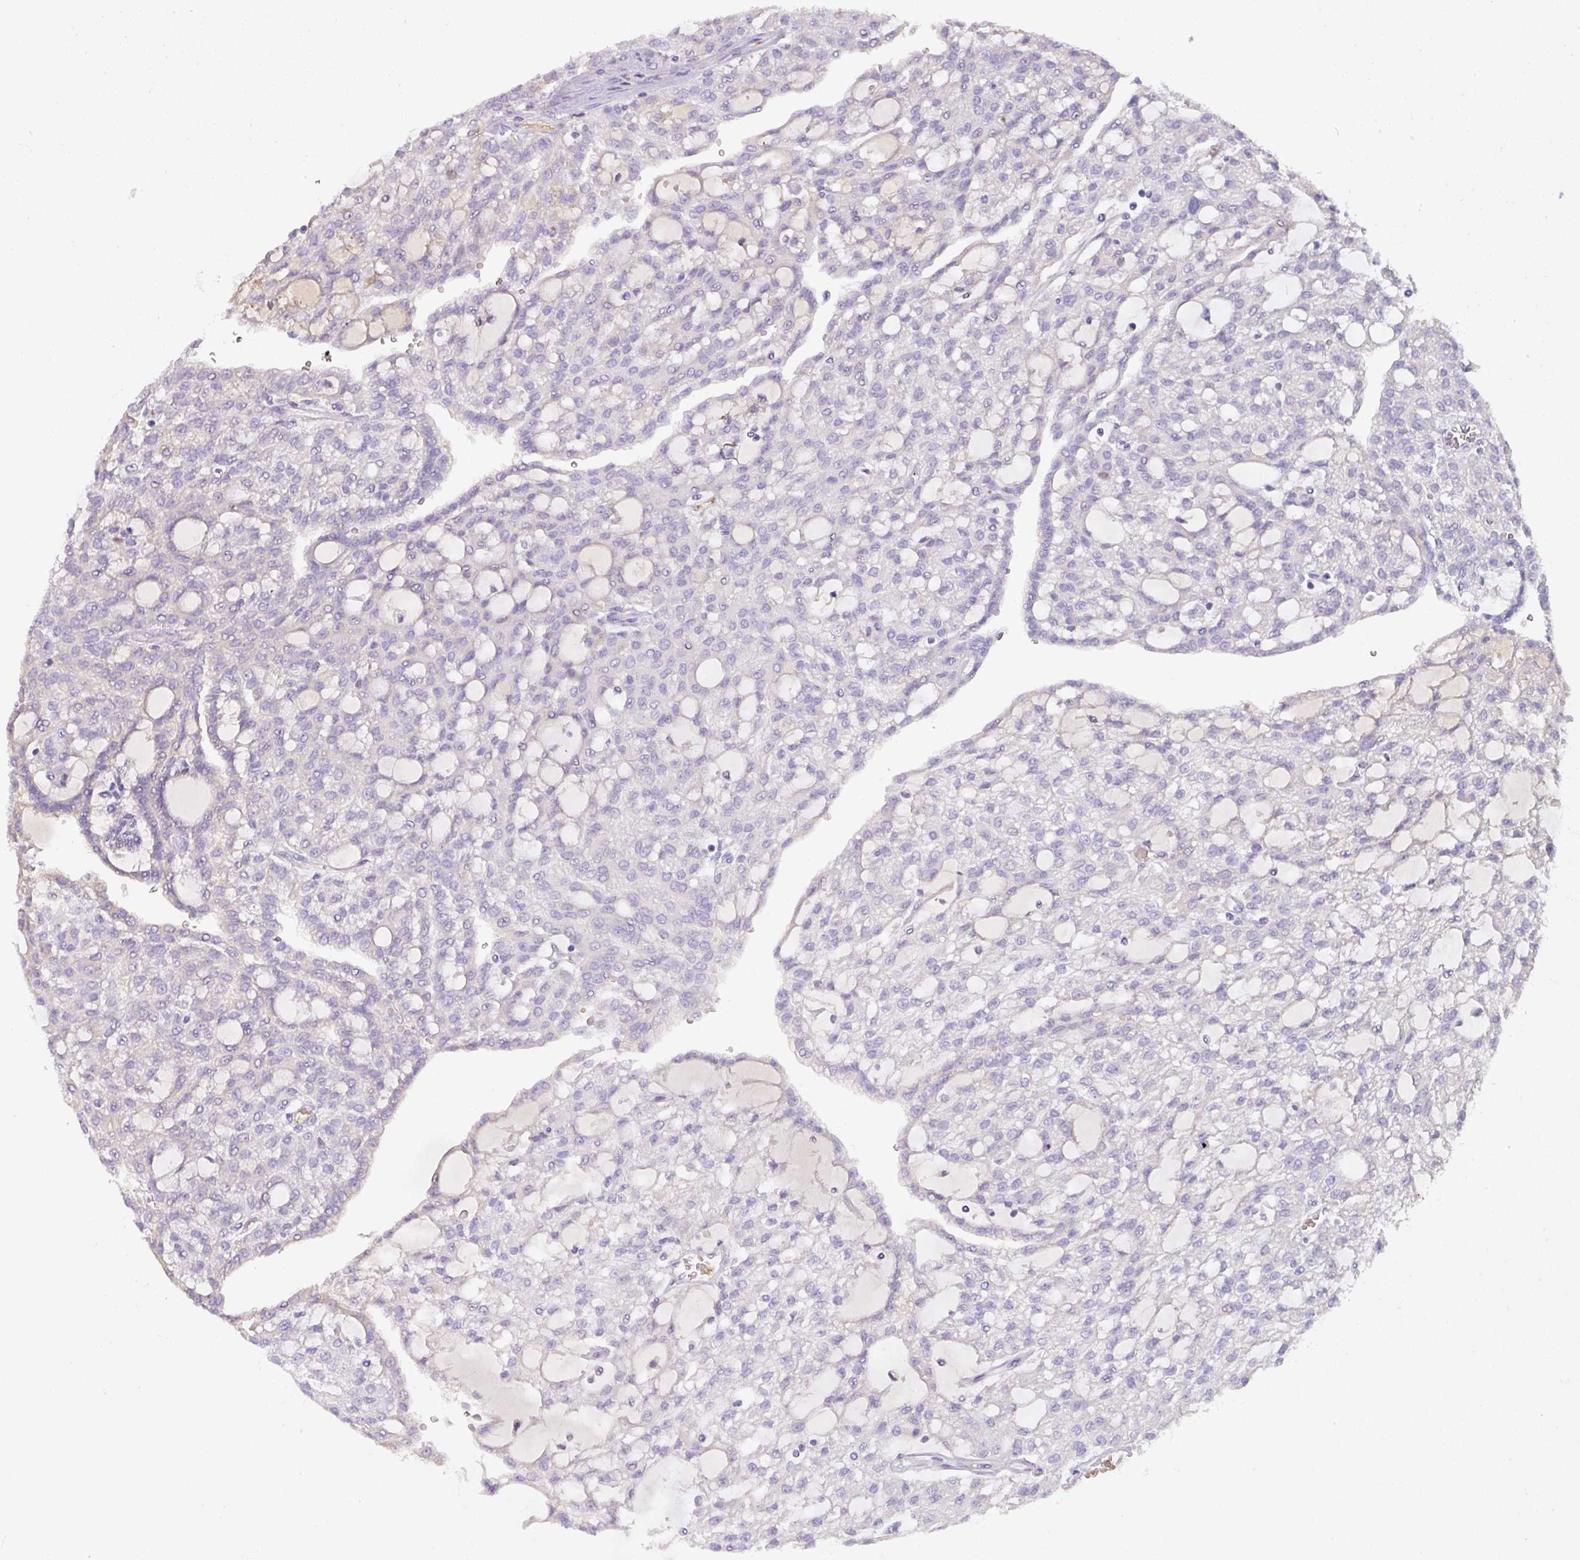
{"staining": {"intensity": "negative", "quantity": "none", "location": "none"}, "tissue": "renal cancer", "cell_type": "Tumor cells", "image_type": "cancer", "snomed": [{"axis": "morphology", "description": "Adenocarcinoma, NOS"}, {"axis": "topography", "description": "Kidney"}], "caption": "Tumor cells are negative for brown protein staining in renal cancer (adenocarcinoma).", "gene": "CCZ1", "patient": {"sex": "male", "age": 63}}